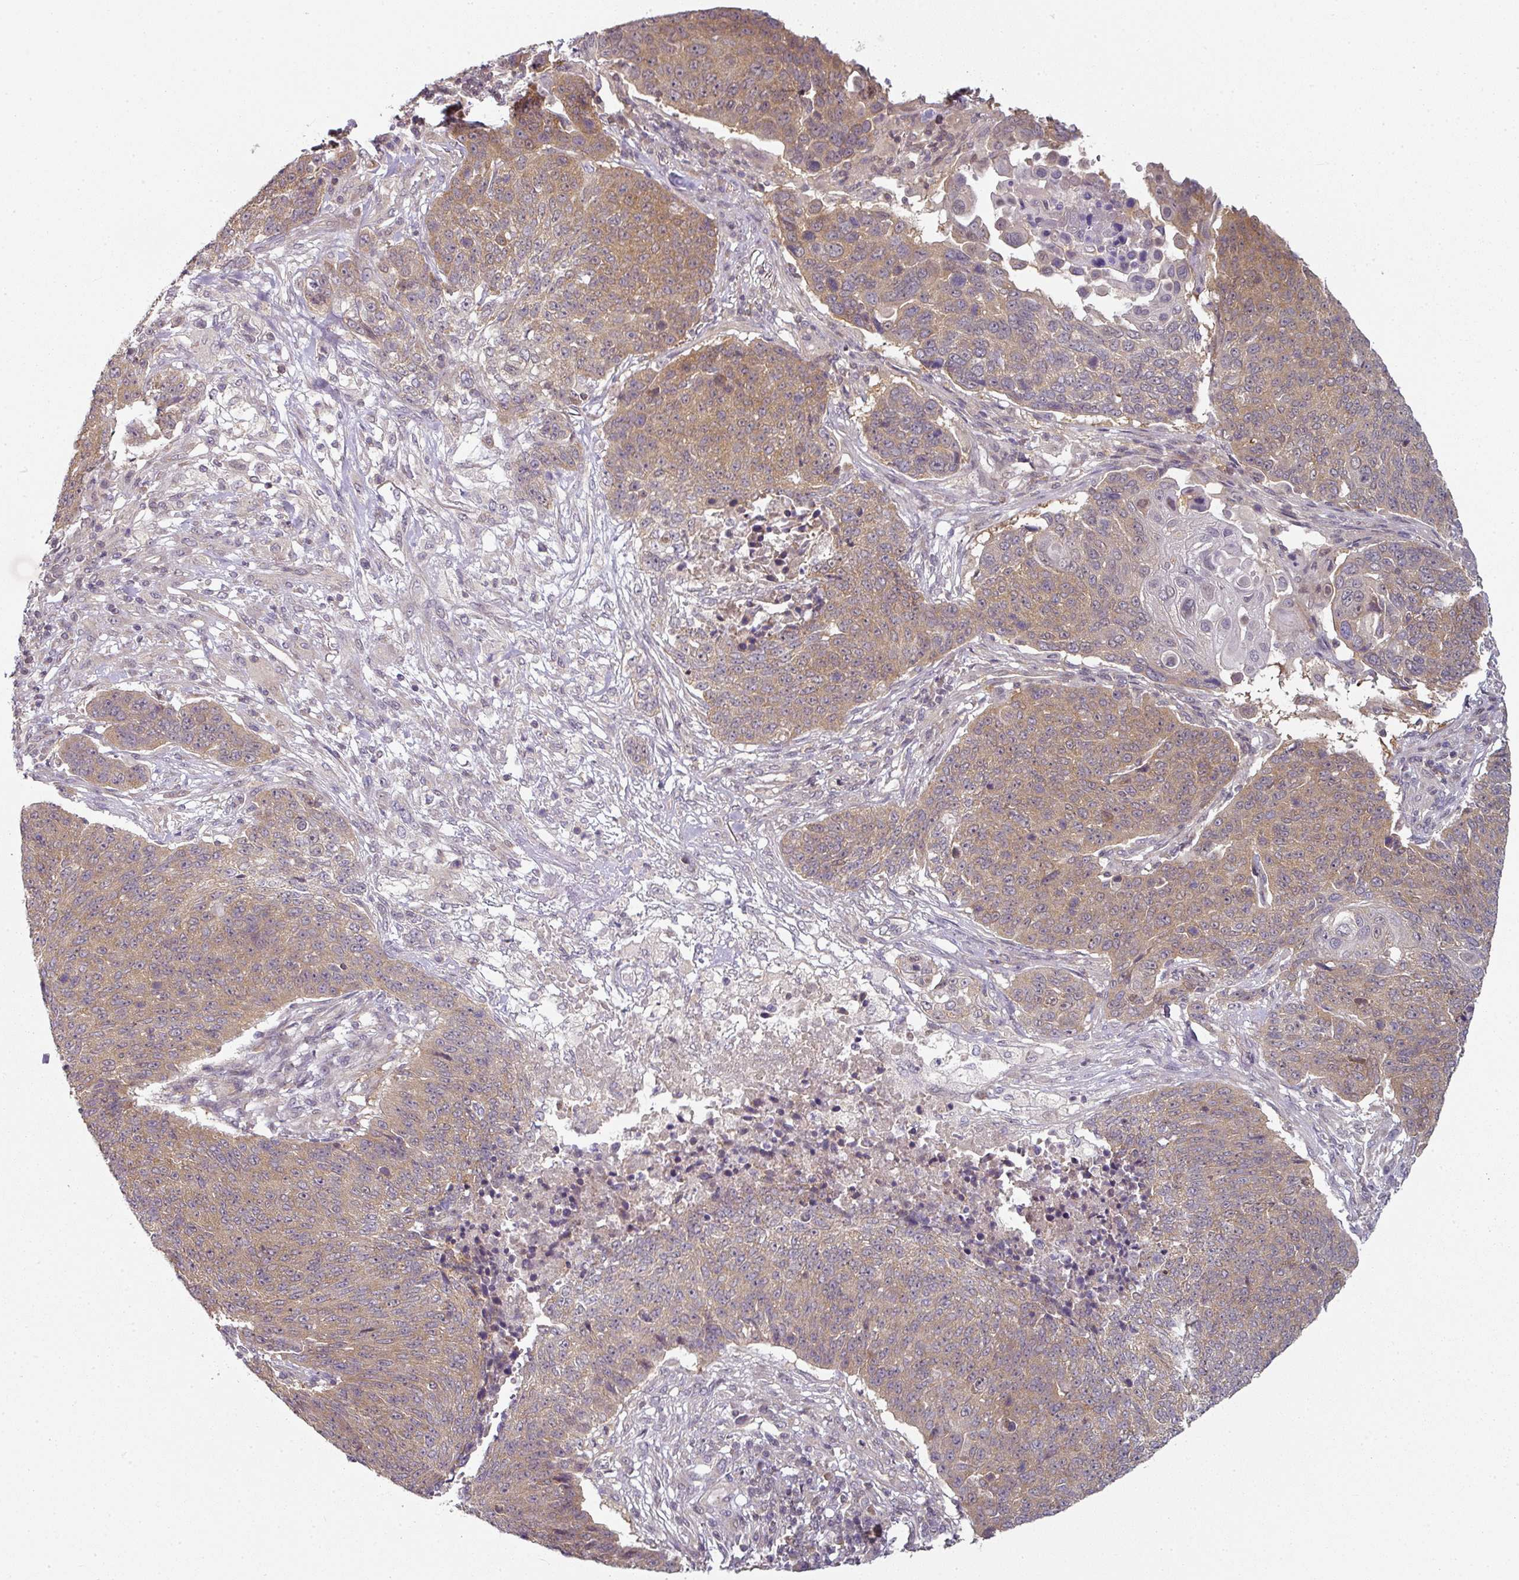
{"staining": {"intensity": "moderate", "quantity": ">75%", "location": "cytoplasmic/membranous"}, "tissue": "lung cancer", "cell_type": "Tumor cells", "image_type": "cancer", "snomed": [{"axis": "morphology", "description": "Normal tissue, NOS"}, {"axis": "morphology", "description": "Squamous cell carcinoma, NOS"}, {"axis": "topography", "description": "Lymph node"}, {"axis": "topography", "description": "Lung"}], "caption": "Immunohistochemistry (DAB) staining of human lung cancer (squamous cell carcinoma) demonstrates moderate cytoplasmic/membranous protein staining in about >75% of tumor cells. Nuclei are stained in blue.", "gene": "MAP2K2", "patient": {"sex": "male", "age": 66}}